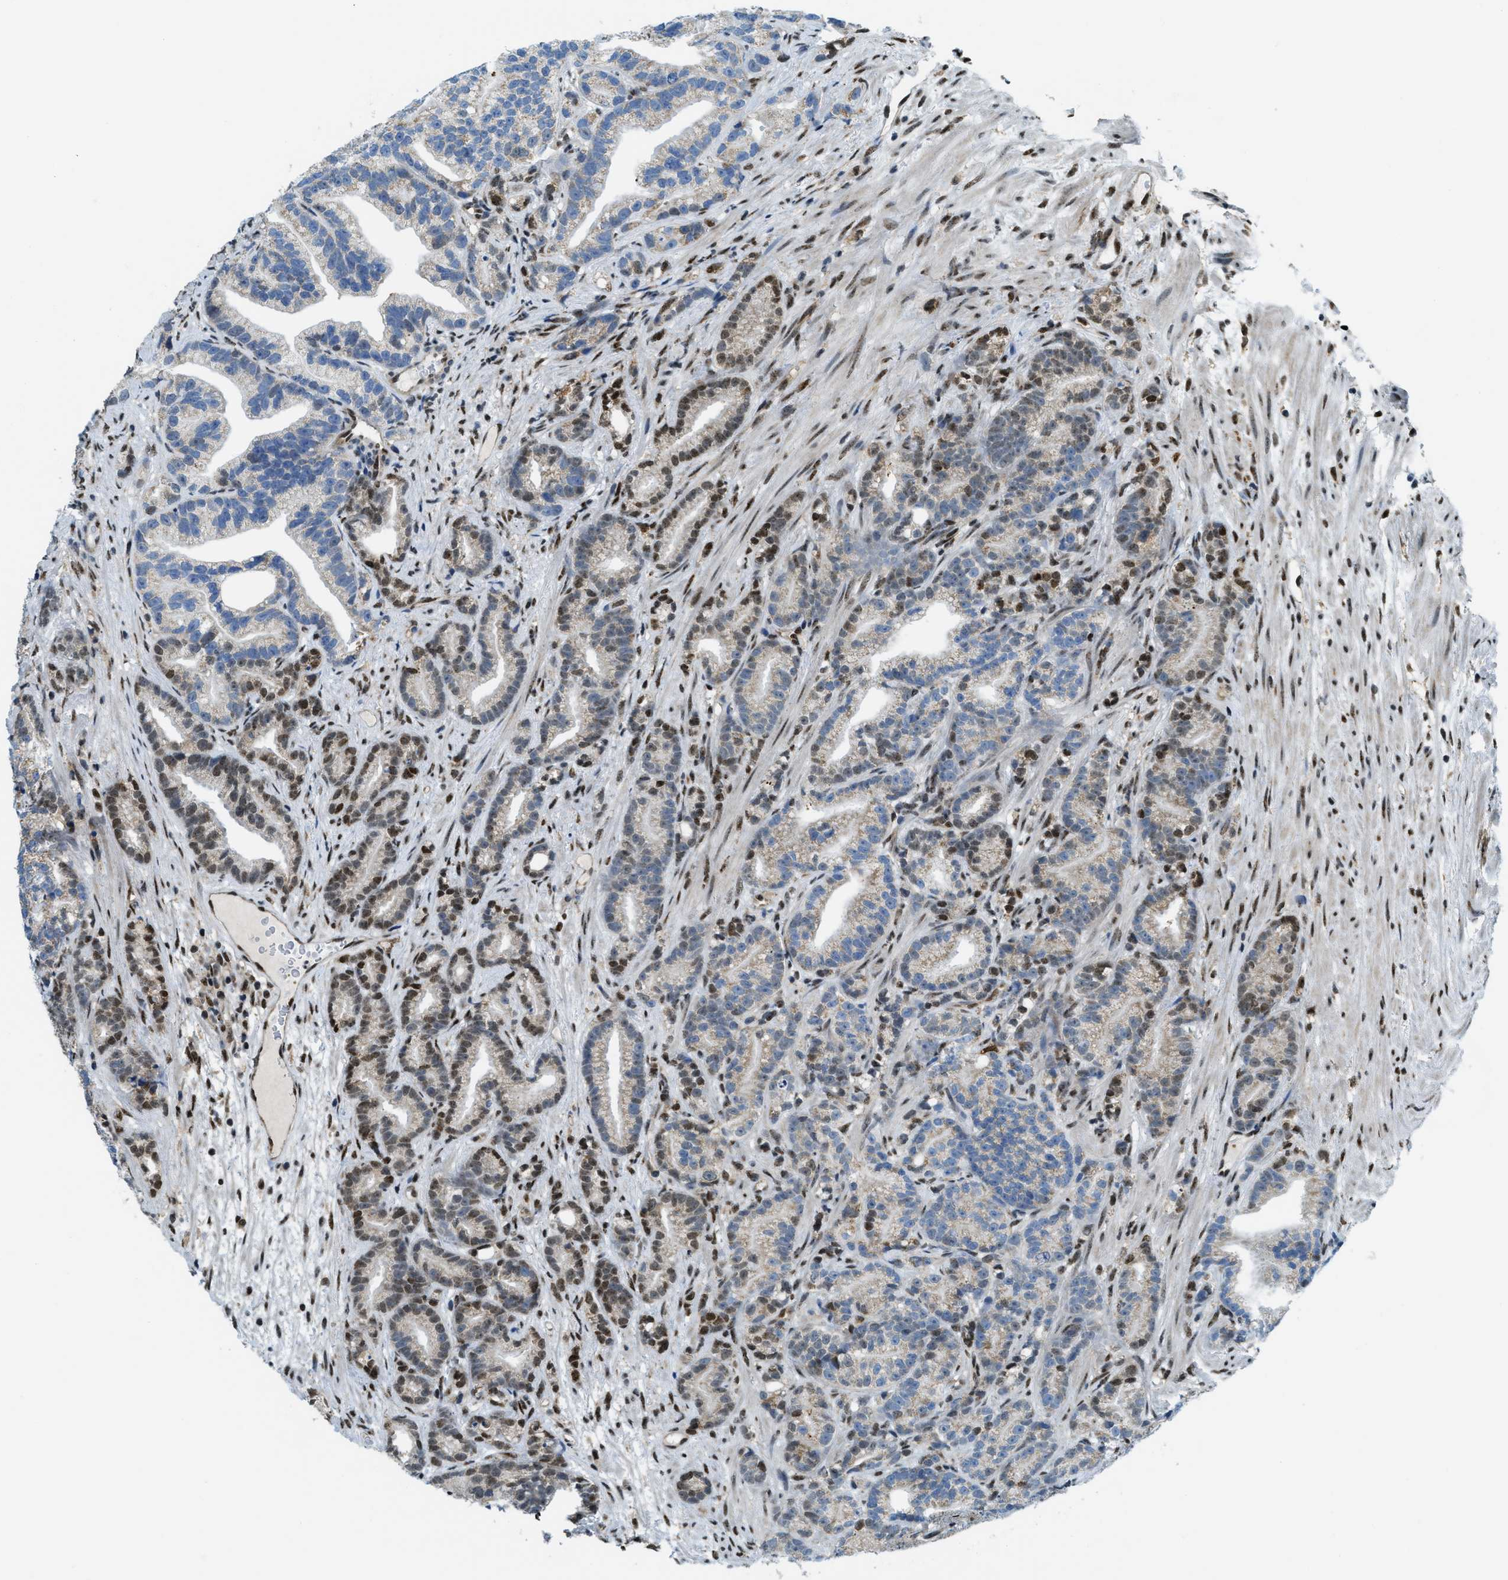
{"staining": {"intensity": "moderate", "quantity": ">75%", "location": "cytoplasmic/membranous,nuclear"}, "tissue": "prostate cancer", "cell_type": "Tumor cells", "image_type": "cancer", "snomed": [{"axis": "morphology", "description": "Adenocarcinoma, Low grade"}, {"axis": "topography", "description": "Prostate"}], "caption": "Prostate cancer tissue demonstrates moderate cytoplasmic/membranous and nuclear staining in about >75% of tumor cells The staining is performed using DAB (3,3'-diaminobenzidine) brown chromogen to label protein expression. The nuclei are counter-stained blue using hematoxylin.", "gene": "SP100", "patient": {"sex": "male", "age": 89}}